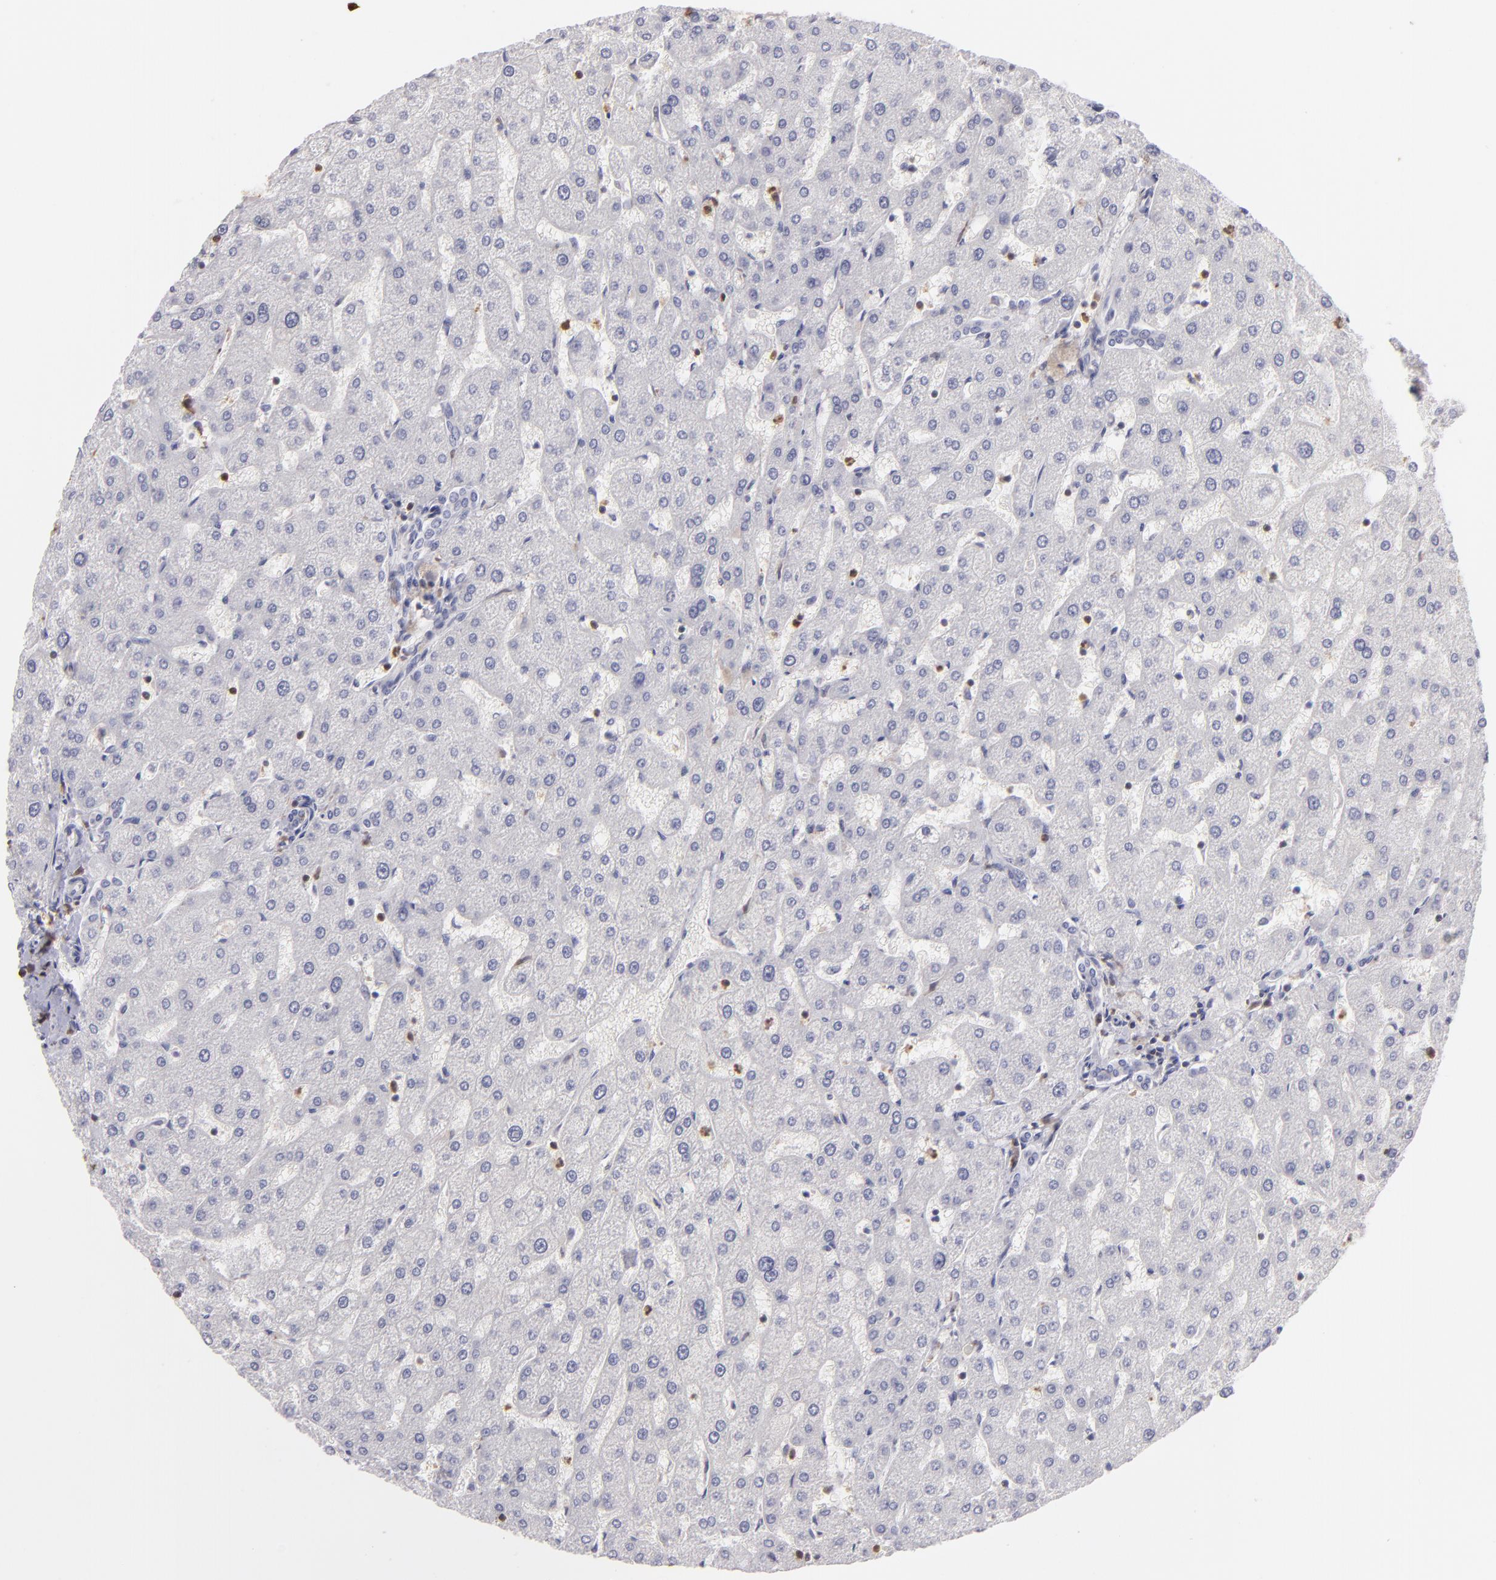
{"staining": {"intensity": "negative", "quantity": "none", "location": "none"}, "tissue": "liver", "cell_type": "Cholangiocytes", "image_type": "normal", "snomed": [{"axis": "morphology", "description": "Normal tissue, NOS"}, {"axis": "topography", "description": "Liver"}], "caption": "IHC of benign human liver displays no staining in cholangiocytes. The staining was performed using DAB to visualize the protein expression in brown, while the nuclei were stained in blue with hematoxylin (Magnification: 20x).", "gene": "S100A2", "patient": {"sex": "male", "age": 67}}